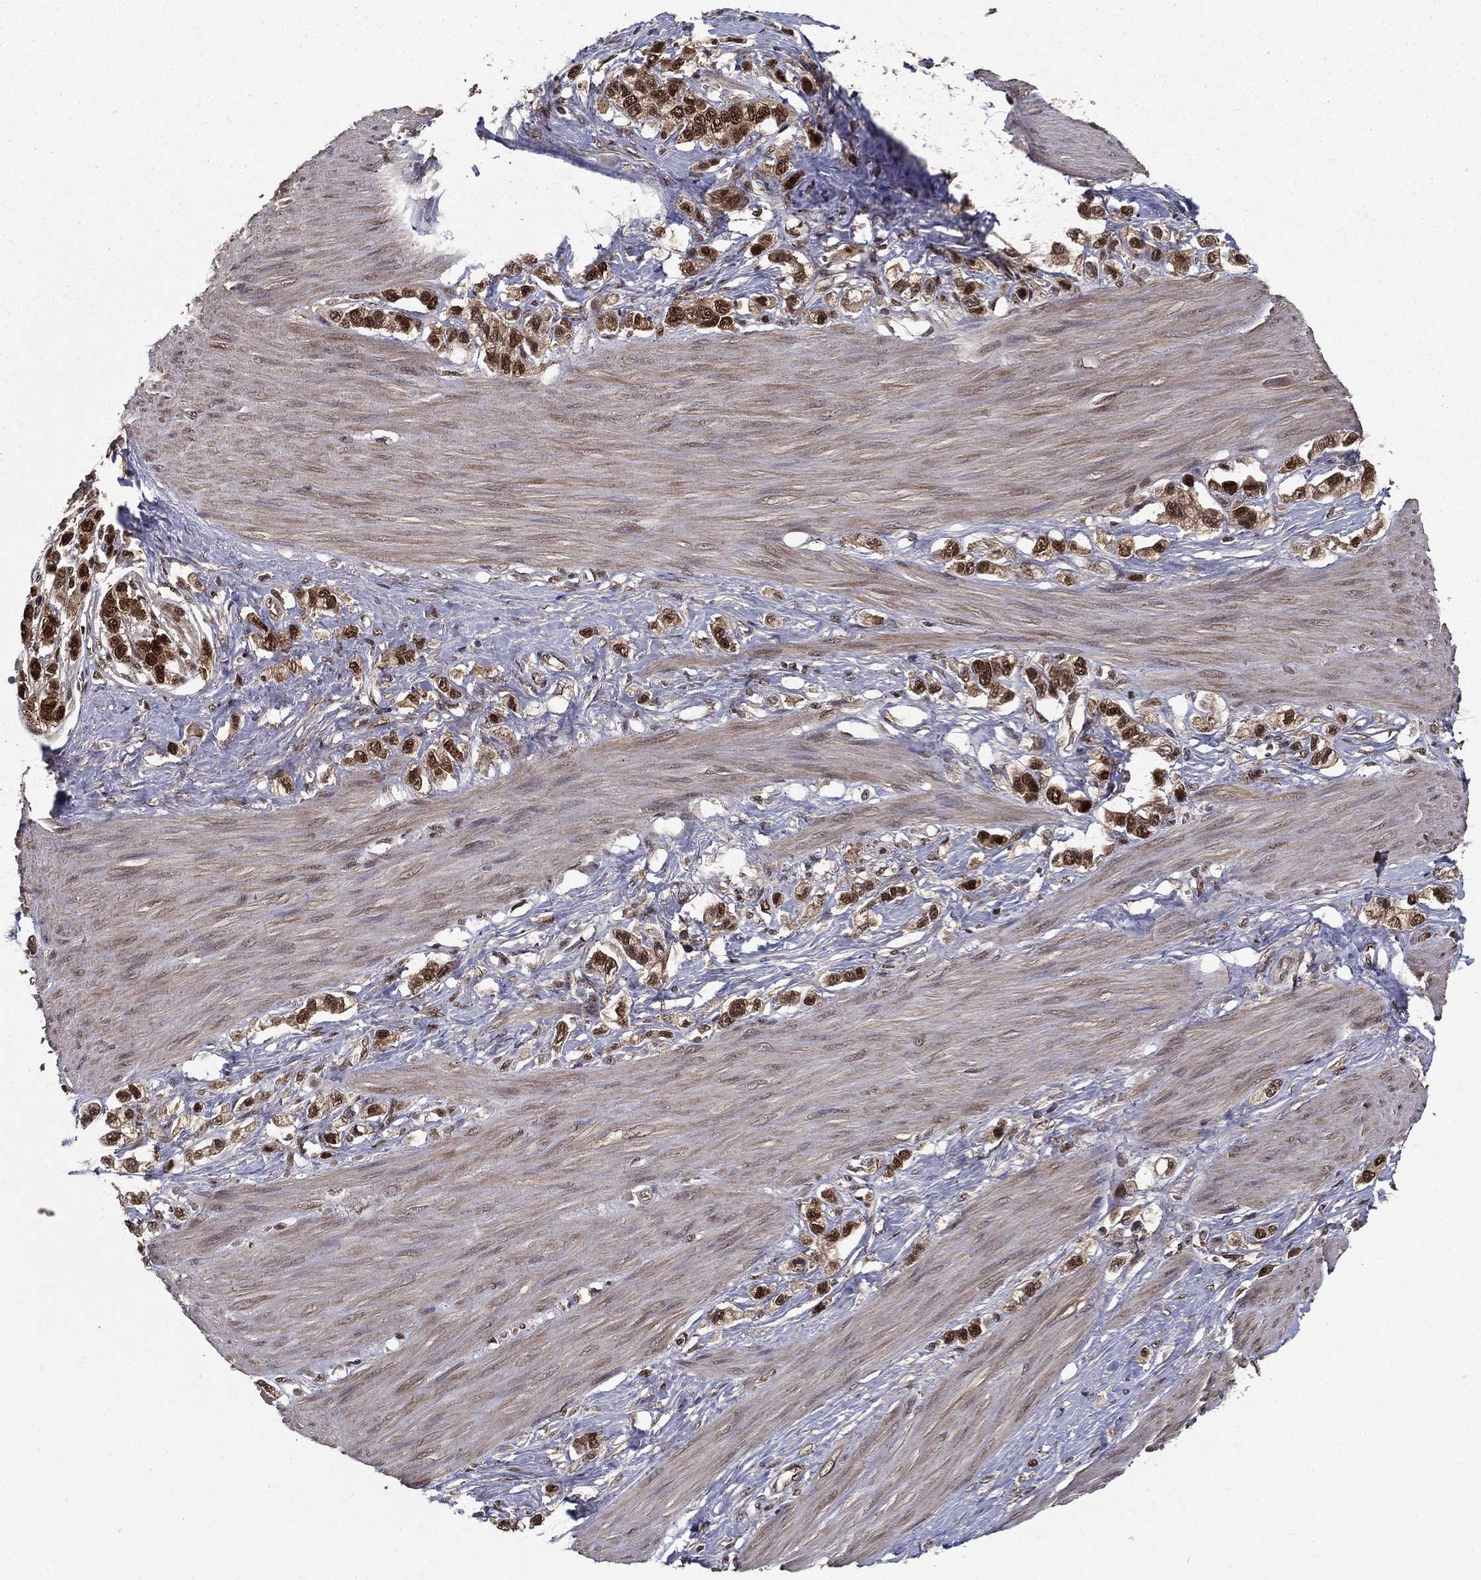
{"staining": {"intensity": "strong", "quantity": ">75%", "location": "nuclear"}, "tissue": "stomach cancer", "cell_type": "Tumor cells", "image_type": "cancer", "snomed": [{"axis": "morphology", "description": "Normal tissue, NOS"}, {"axis": "morphology", "description": "Adenocarcinoma, NOS"}, {"axis": "morphology", "description": "Adenocarcinoma, High grade"}, {"axis": "topography", "description": "Stomach, upper"}, {"axis": "topography", "description": "Stomach"}], "caption": "IHC staining of stomach cancer, which demonstrates high levels of strong nuclear expression in about >75% of tumor cells indicating strong nuclear protein positivity. The staining was performed using DAB (brown) for protein detection and nuclei were counterstained in hematoxylin (blue).", "gene": "CARM1", "patient": {"sex": "female", "age": 65}}